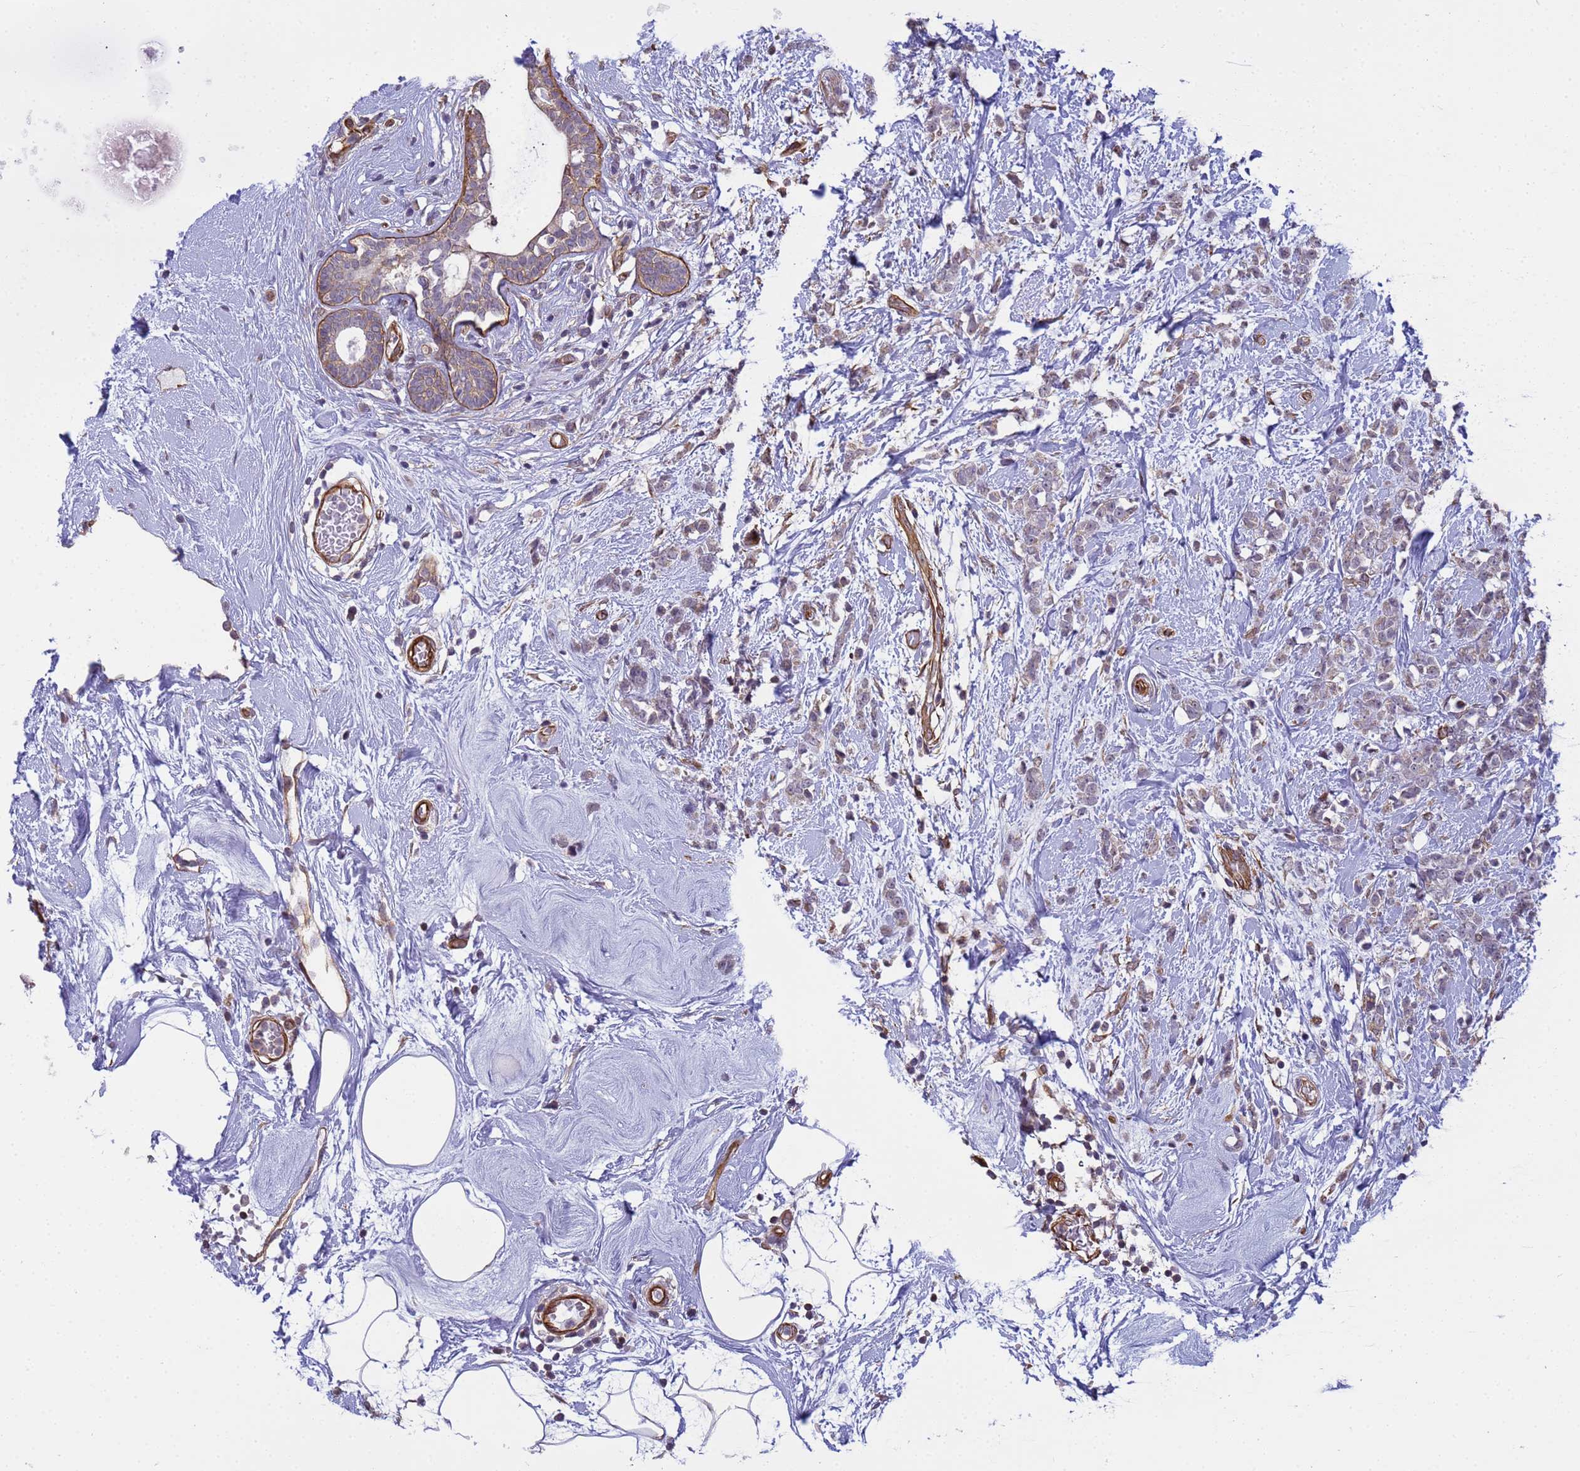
{"staining": {"intensity": "weak", "quantity": "25%-75%", "location": "cytoplasmic/membranous"}, "tissue": "breast cancer", "cell_type": "Tumor cells", "image_type": "cancer", "snomed": [{"axis": "morphology", "description": "Lobular carcinoma"}, {"axis": "topography", "description": "Breast"}], "caption": "Human lobular carcinoma (breast) stained with a protein marker exhibits weak staining in tumor cells.", "gene": "ITGB4", "patient": {"sex": "female", "age": 58}}